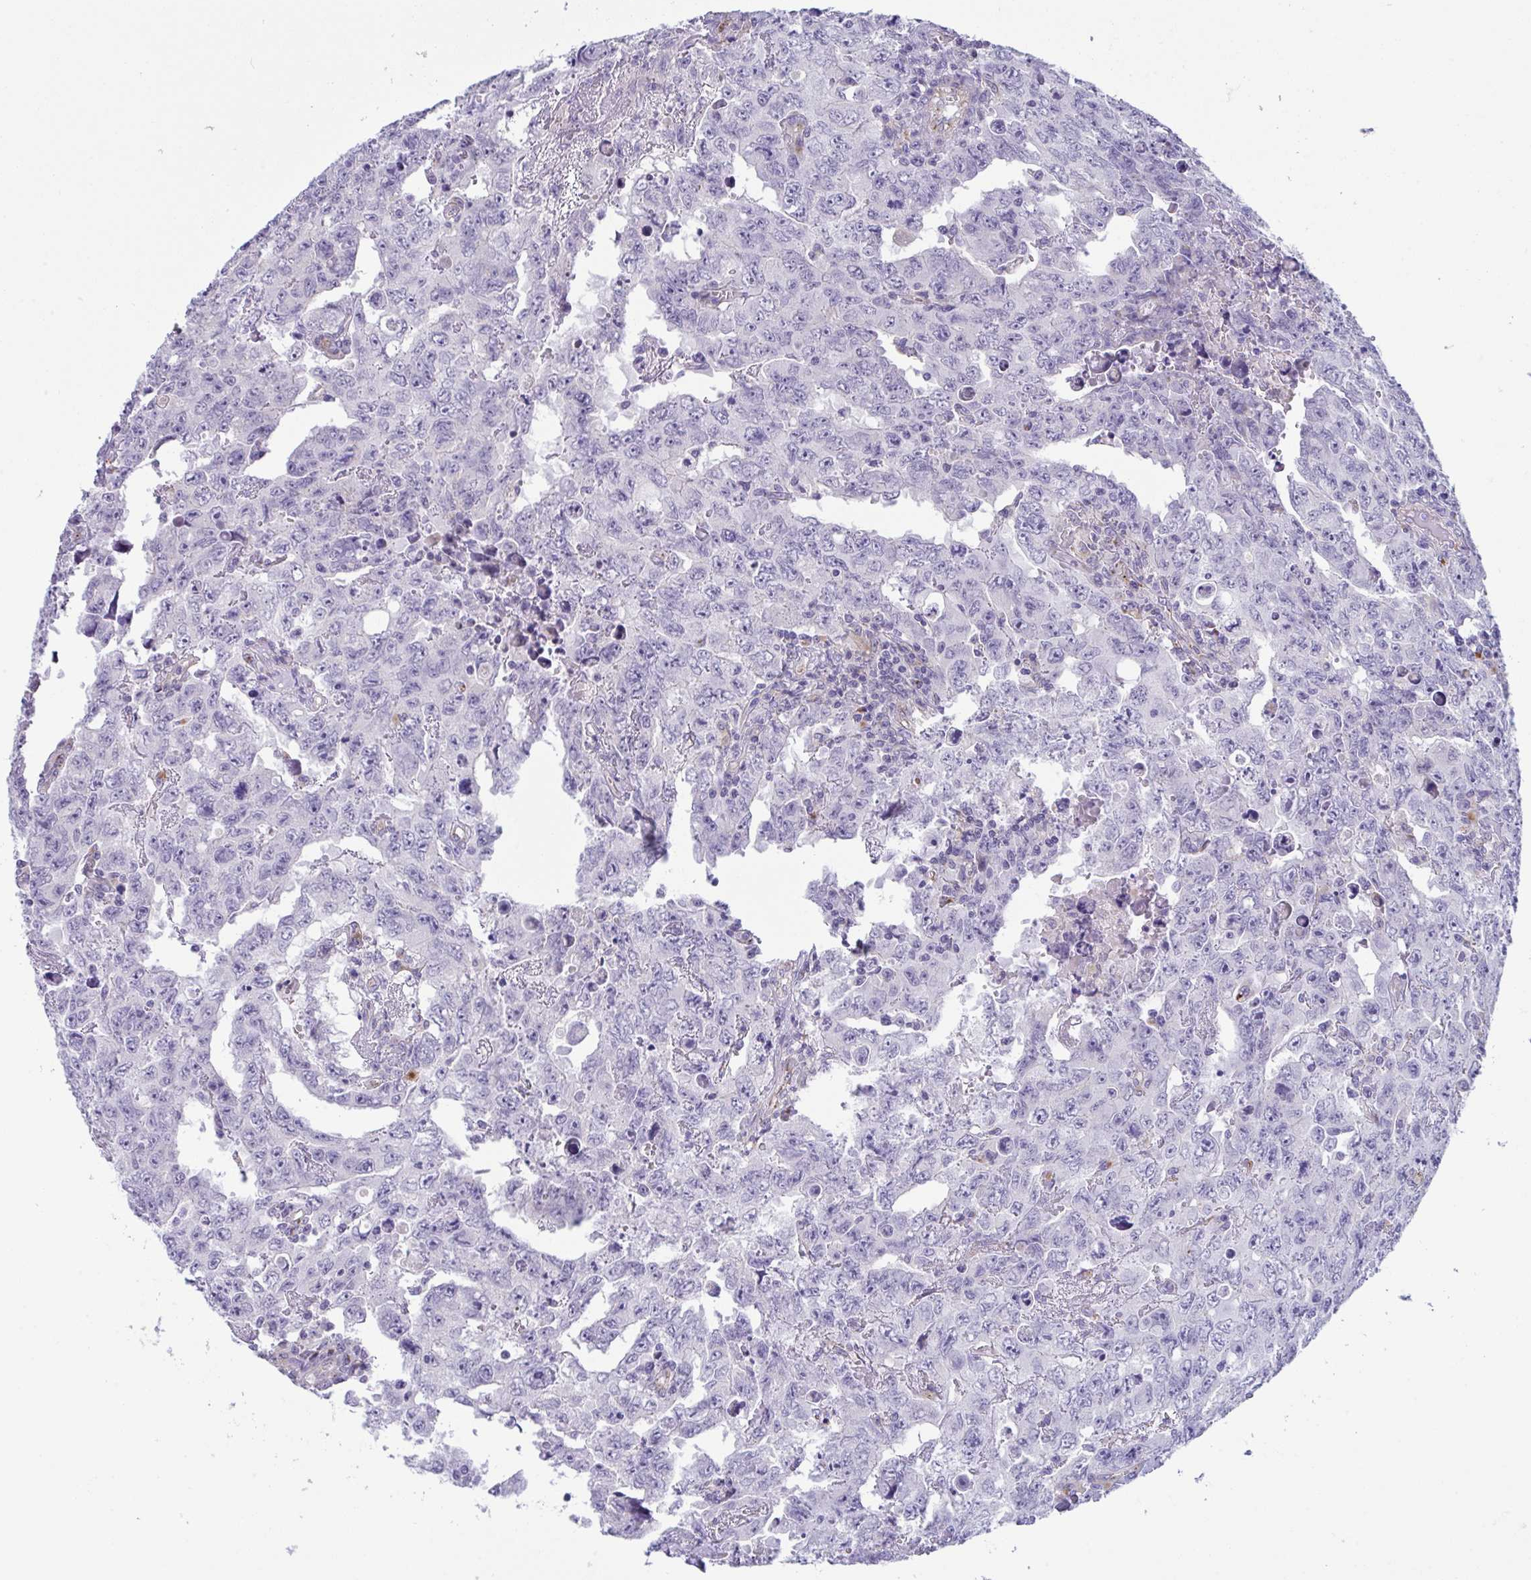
{"staining": {"intensity": "negative", "quantity": "none", "location": "none"}, "tissue": "testis cancer", "cell_type": "Tumor cells", "image_type": "cancer", "snomed": [{"axis": "morphology", "description": "Carcinoma, Embryonal, NOS"}, {"axis": "topography", "description": "Testis"}], "caption": "DAB immunohistochemical staining of testis cancer reveals no significant positivity in tumor cells.", "gene": "TOR1AIP2", "patient": {"sex": "male", "age": 24}}